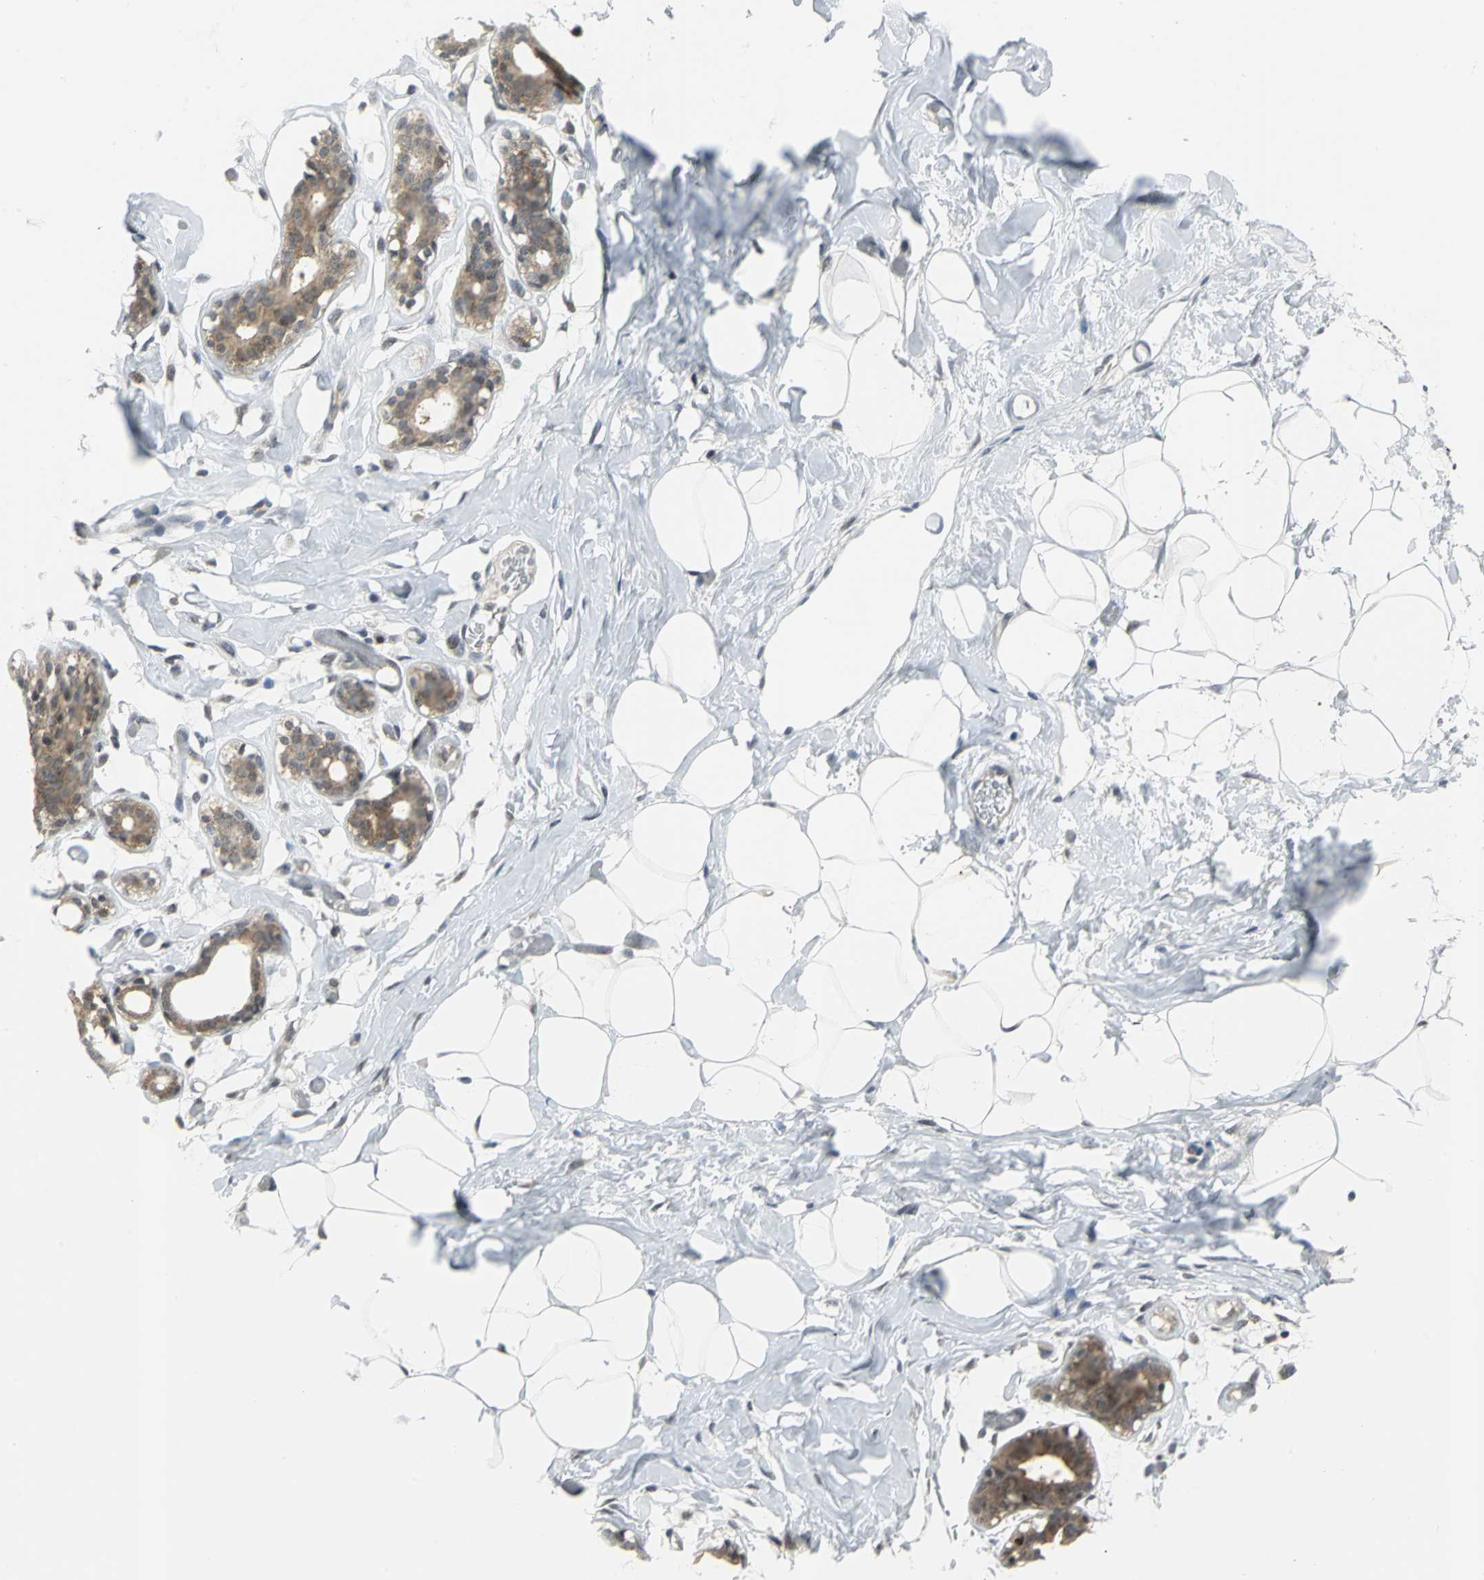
{"staining": {"intensity": "negative", "quantity": "none", "location": "none"}, "tissue": "adipose tissue", "cell_type": "Adipocytes", "image_type": "normal", "snomed": [{"axis": "morphology", "description": "Normal tissue, NOS"}, {"axis": "topography", "description": "Breast"}, {"axis": "topography", "description": "Soft tissue"}], "caption": "Adipocytes are negative for brown protein staining in benign adipose tissue. The staining is performed using DAB brown chromogen with nuclei counter-stained in using hematoxylin.", "gene": "PSMA4", "patient": {"sex": "female", "age": 25}}